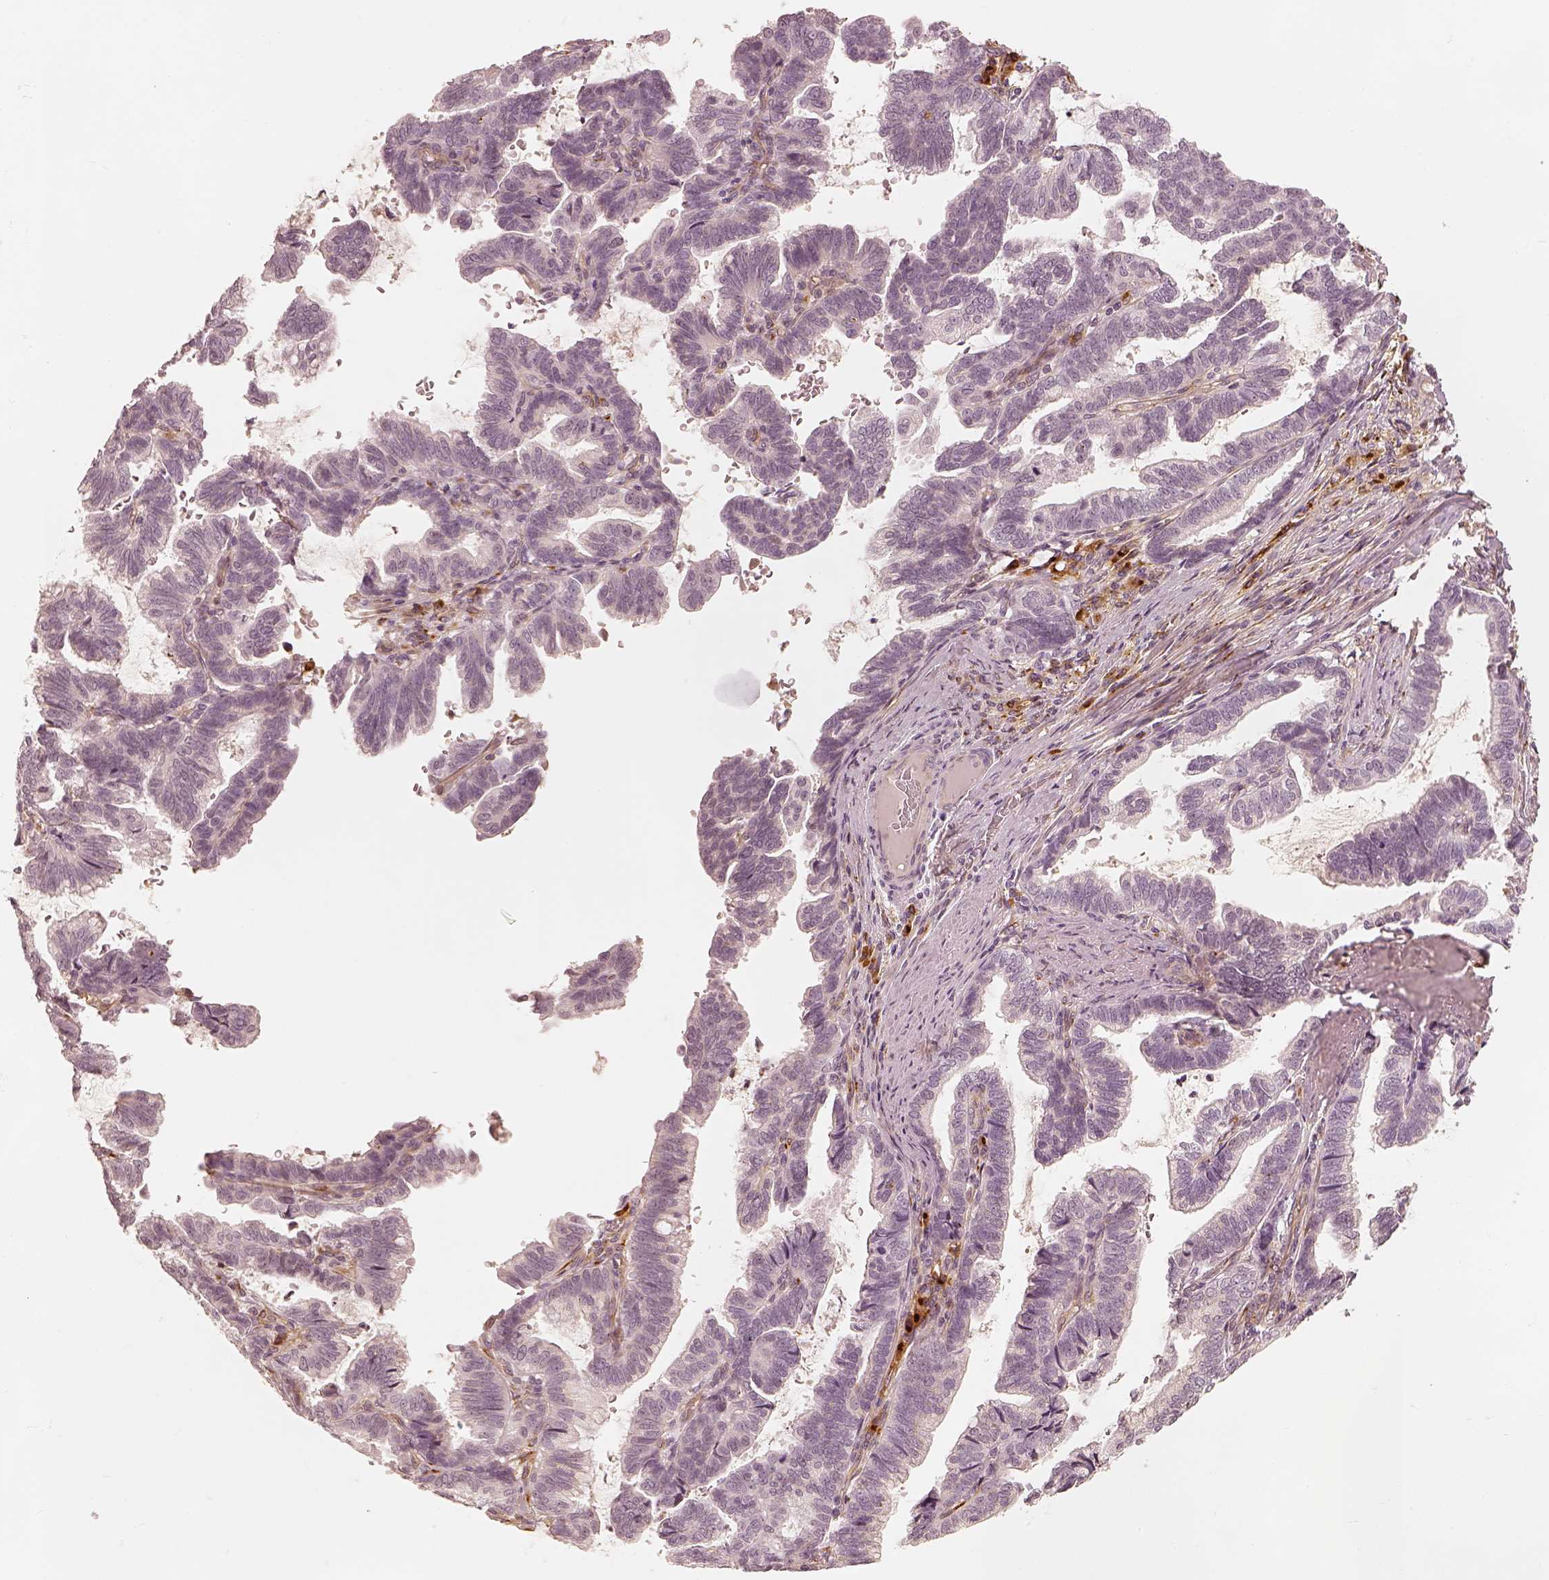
{"staining": {"intensity": "negative", "quantity": "none", "location": "none"}, "tissue": "stomach cancer", "cell_type": "Tumor cells", "image_type": "cancer", "snomed": [{"axis": "morphology", "description": "Adenocarcinoma, NOS"}, {"axis": "topography", "description": "Stomach"}], "caption": "There is no significant positivity in tumor cells of stomach adenocarcinoma.", "gene": "GORASP2", "patient": {"sex": "male", "age": 83}}